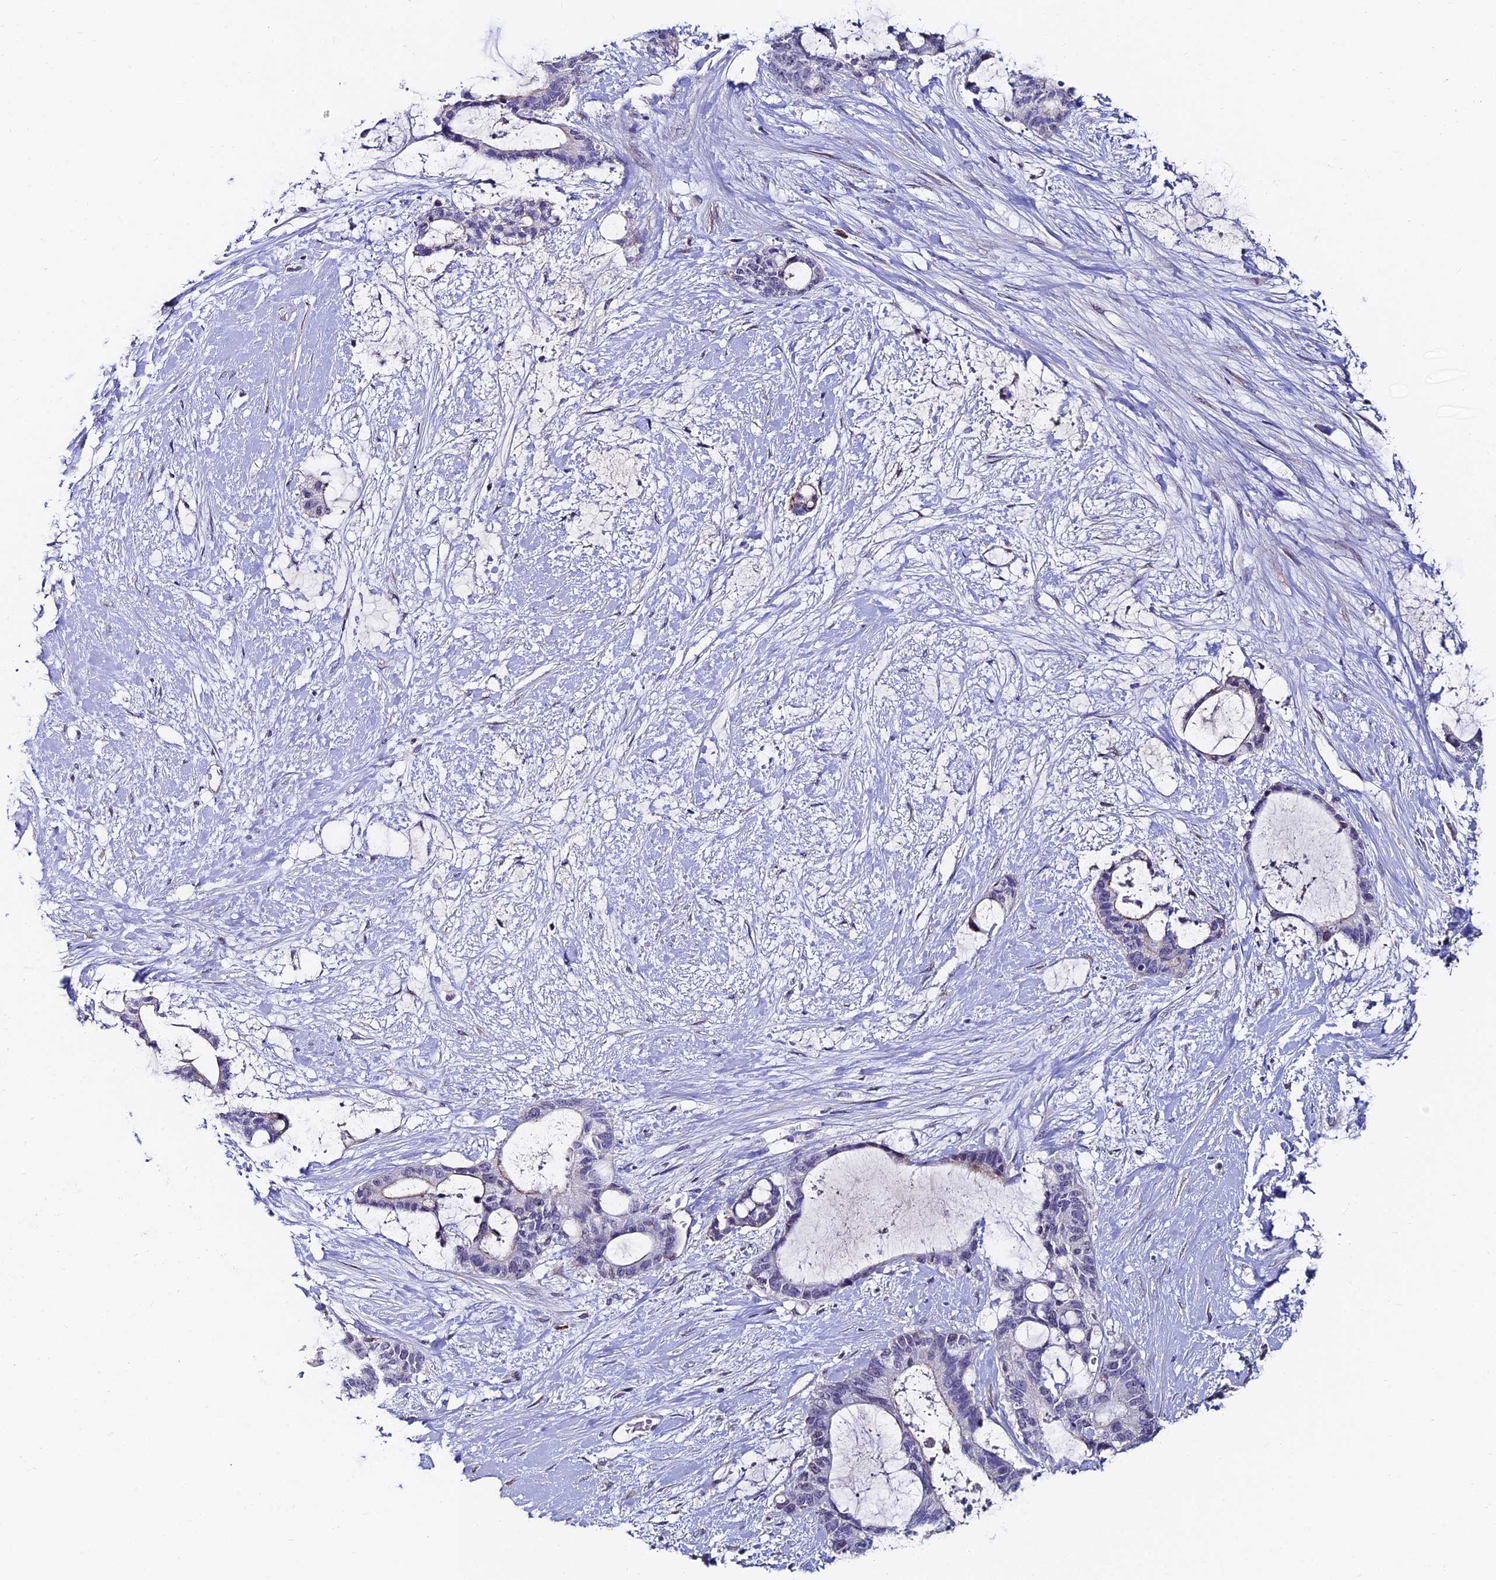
{"staining": {"intensity": "negative", "quantity": "none", "location": "none"}, "tissue": "liver cancer", "cell_type": "Tumor cells", "image_type": "cancer", "snomed": [{"axis": "morphology", "description": "Normal tissue, NOS"}, {"axis": "morphology", "description": "Cholangiocarcinoma"}, {"axis": "topography", "description": "Liver"}, {"axis": "topography", "description": "Peripheral nerve tissue"}], "caption": "Immunohistochemistry photomicrograph of neoplastic tissue: human liver cancer stained with DAB (3,3'-diaminobenzidine) exhibits no significant protein positivity in tumor cells. (Brightfield microscopy of DAB (3,3'-diaminobenzidine) immunohistochemistry at high magnification).", "gene": "TRIM24", "patient": {"sex": "female", "age": 73}}